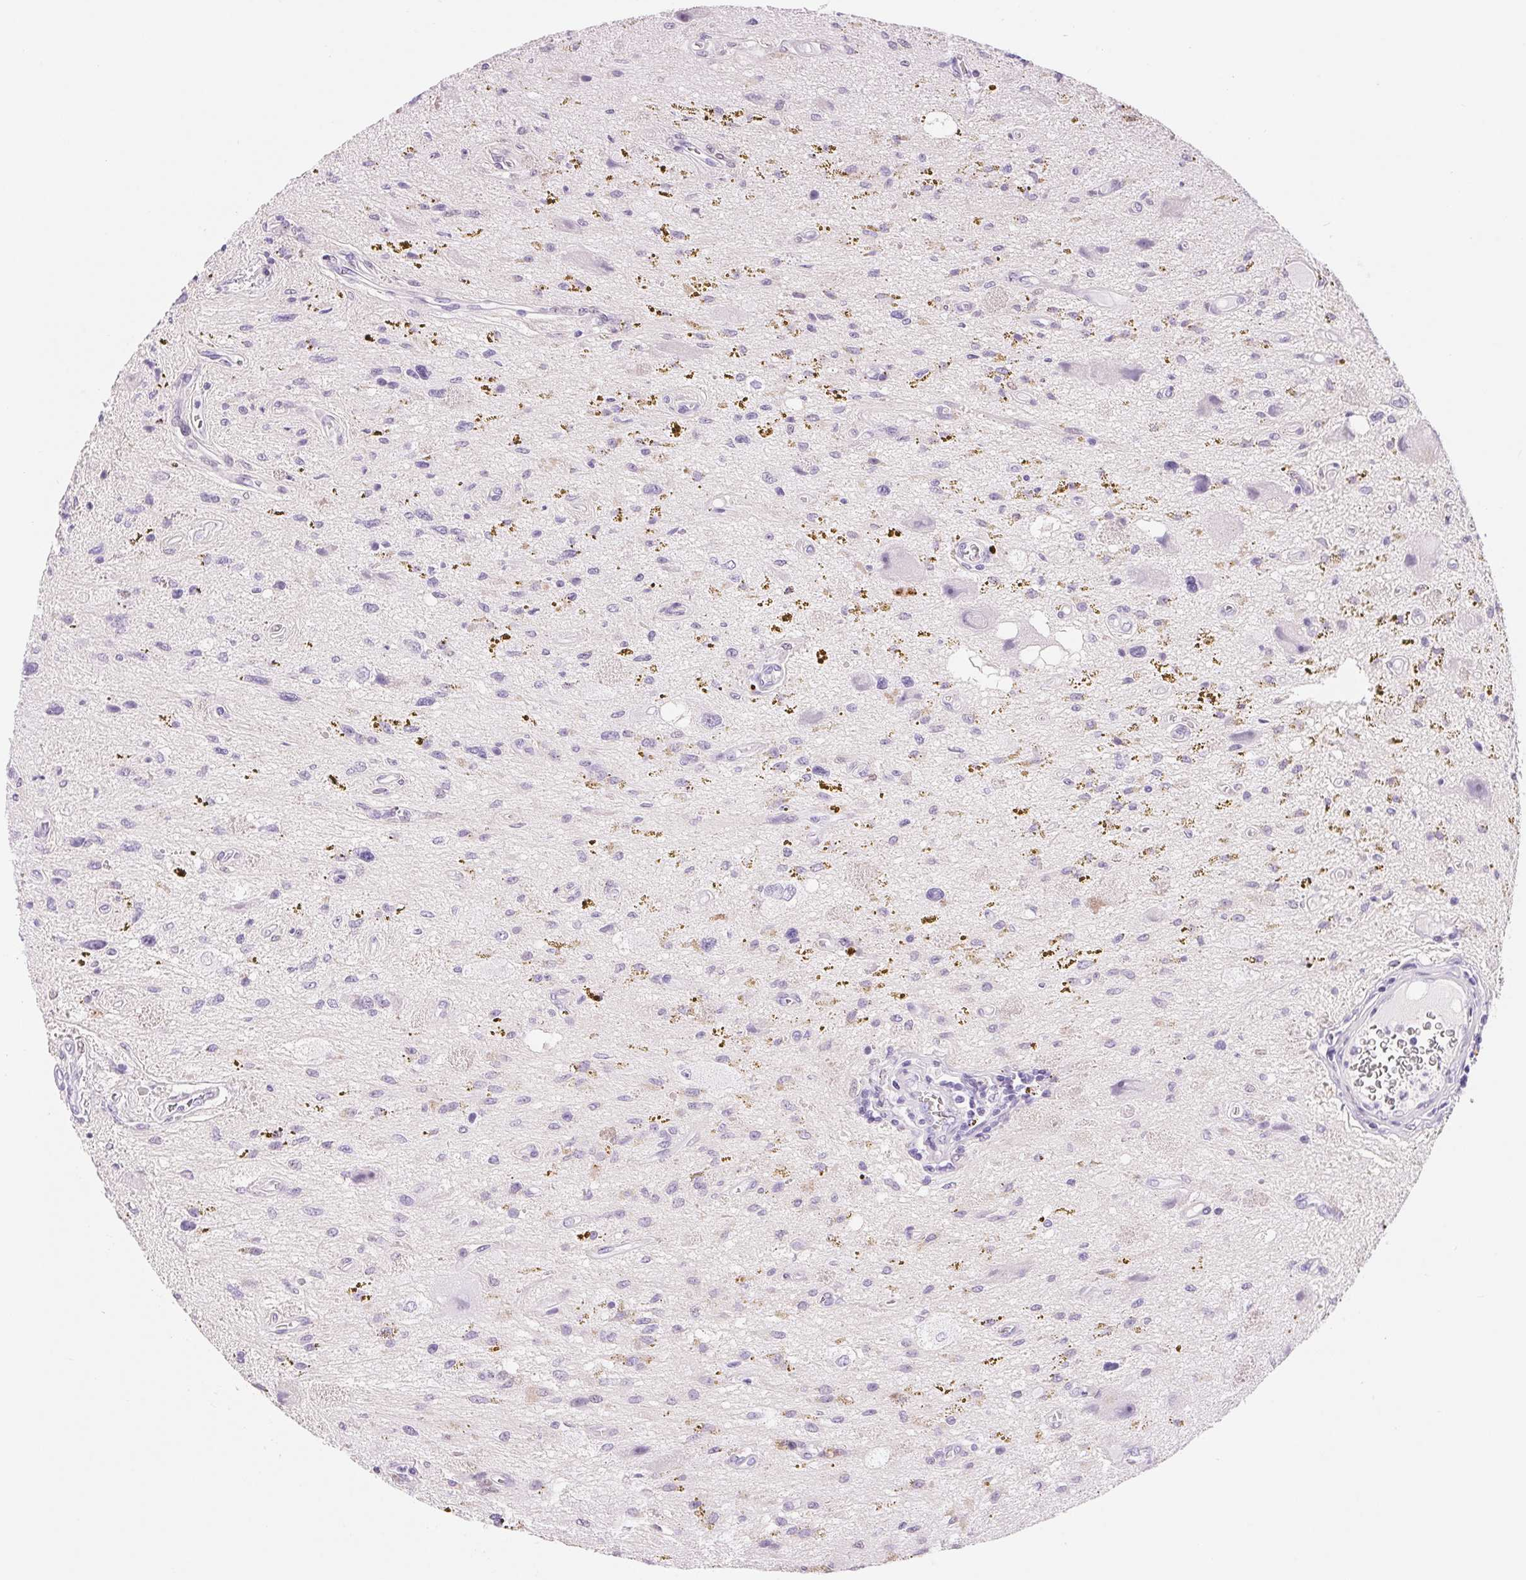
{"staining": {"intensity": "negative", "quantity": "none", "location": "none"}, "tissue": "glioma", "cell_type": "Tumor cells", "image_type": "cancer", "snomed": [{"axis": "morphology", "description": "Glioma, malignant, Low grade"}, {"axis": "topography", "description": "Cerebellum"}], "caption": "Immunohistochemistry image of human glioma stained for a protein (brown), which reveals no positivity in tumor cells. (Stains: DAB (3,3'-diaminobenzidine) IHC with hematoxylin counter stain, Microscopy: brightfield microscopy at high magnification).", "gene": "ASGR2", "patient": {"sex": "female", "age": 14}}